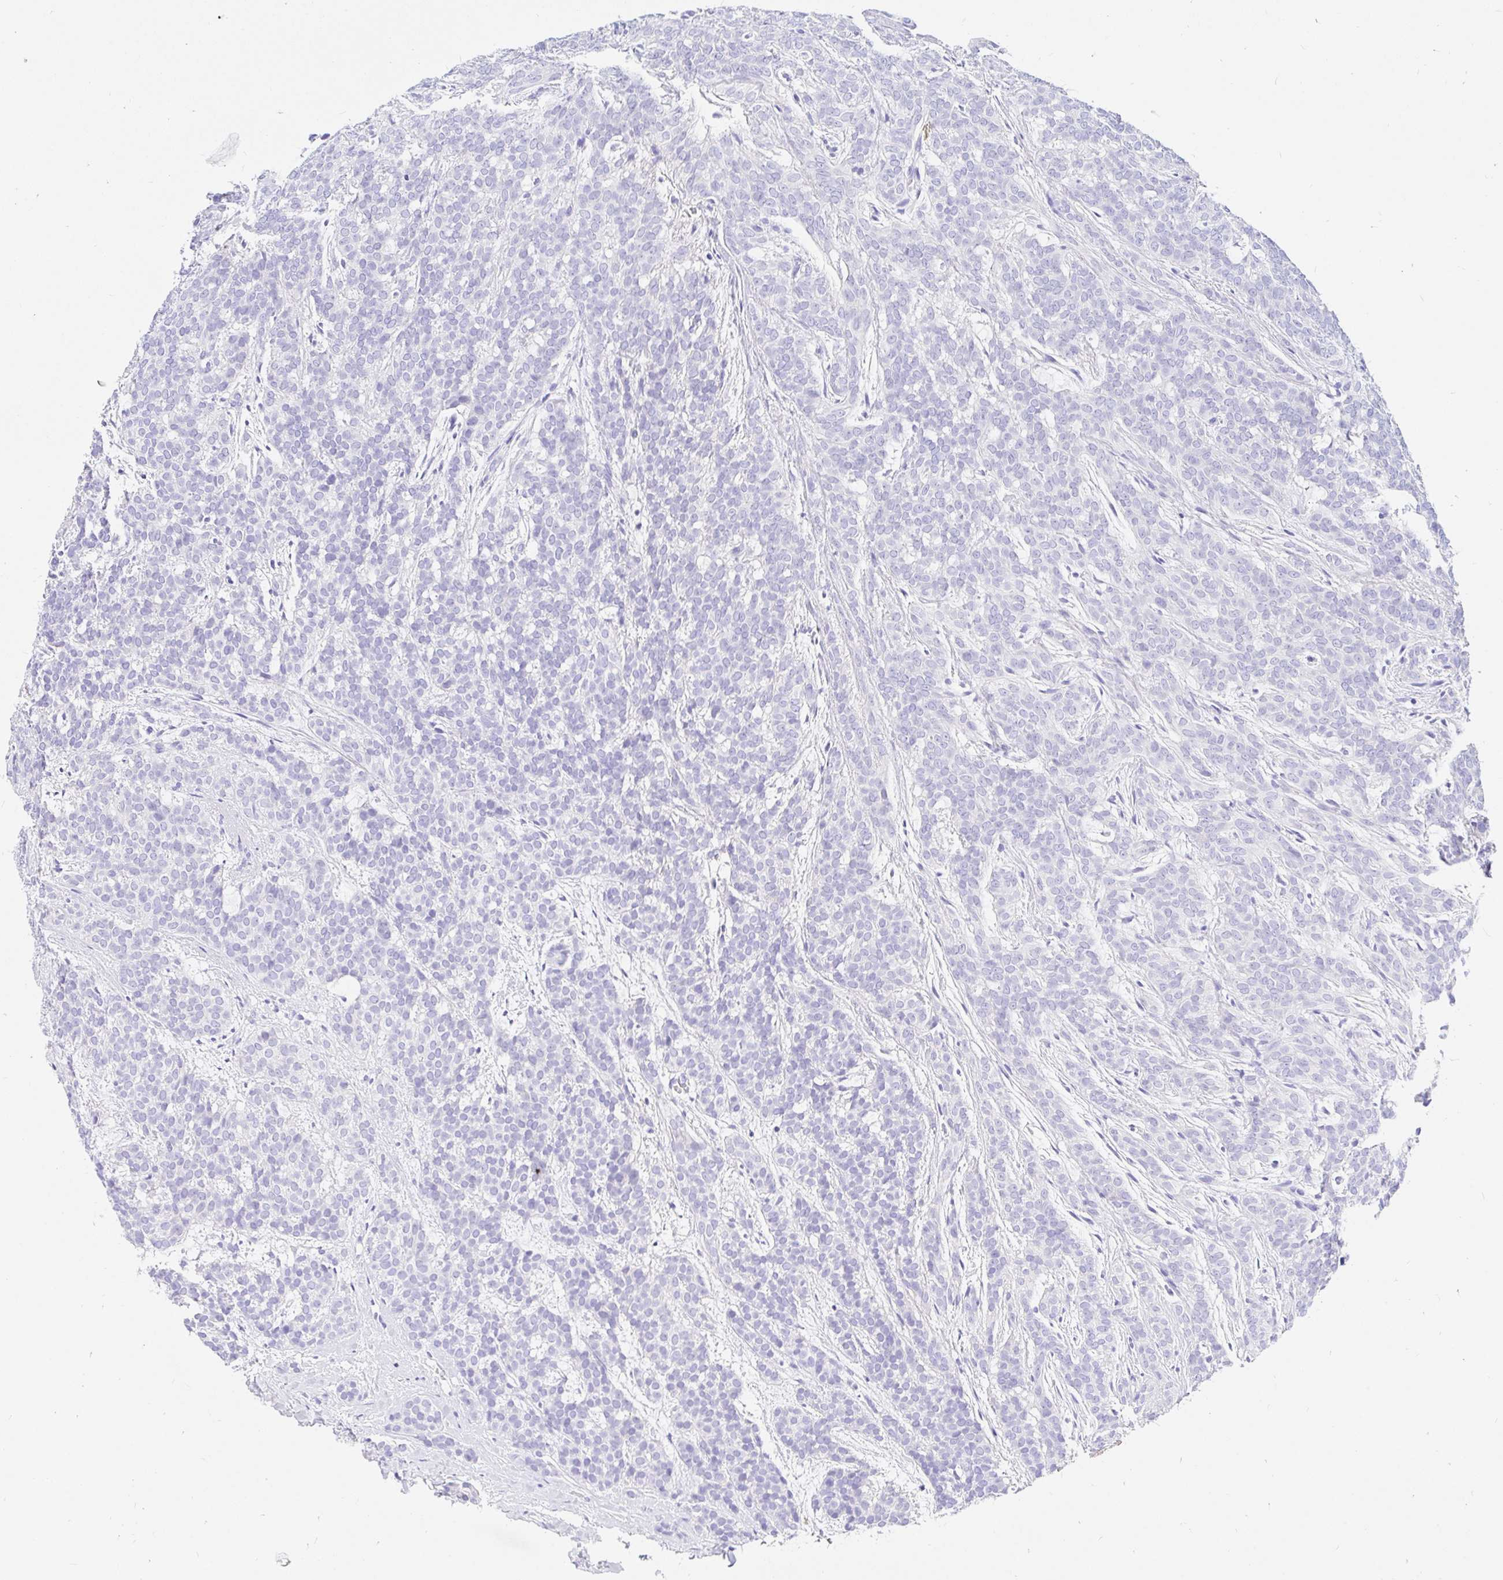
{"staining": {"intensity": "negative", "quantity": "none", "location": "none"}, "tissue": "head and neck cancer", "cell_type": "Tumor cells", "image_type": "cancer", "snomed": [{"axis": "morphology", "description": "Normal tissue, NOS"}, {"axis": "morphology", "description": "Adenocarcinoma, NOS"}, {"axis": "topography", "description": "Oral tissue"}, {"axis": "topography", "description": "Head-Neck"}], "caption": "Photomicrograph shows no protein positivity in tumor cells of adenocarcinoma (head and neck) tissue.", "gene": "NR2E1", "patient": {"sex": "female", "age": 57}}